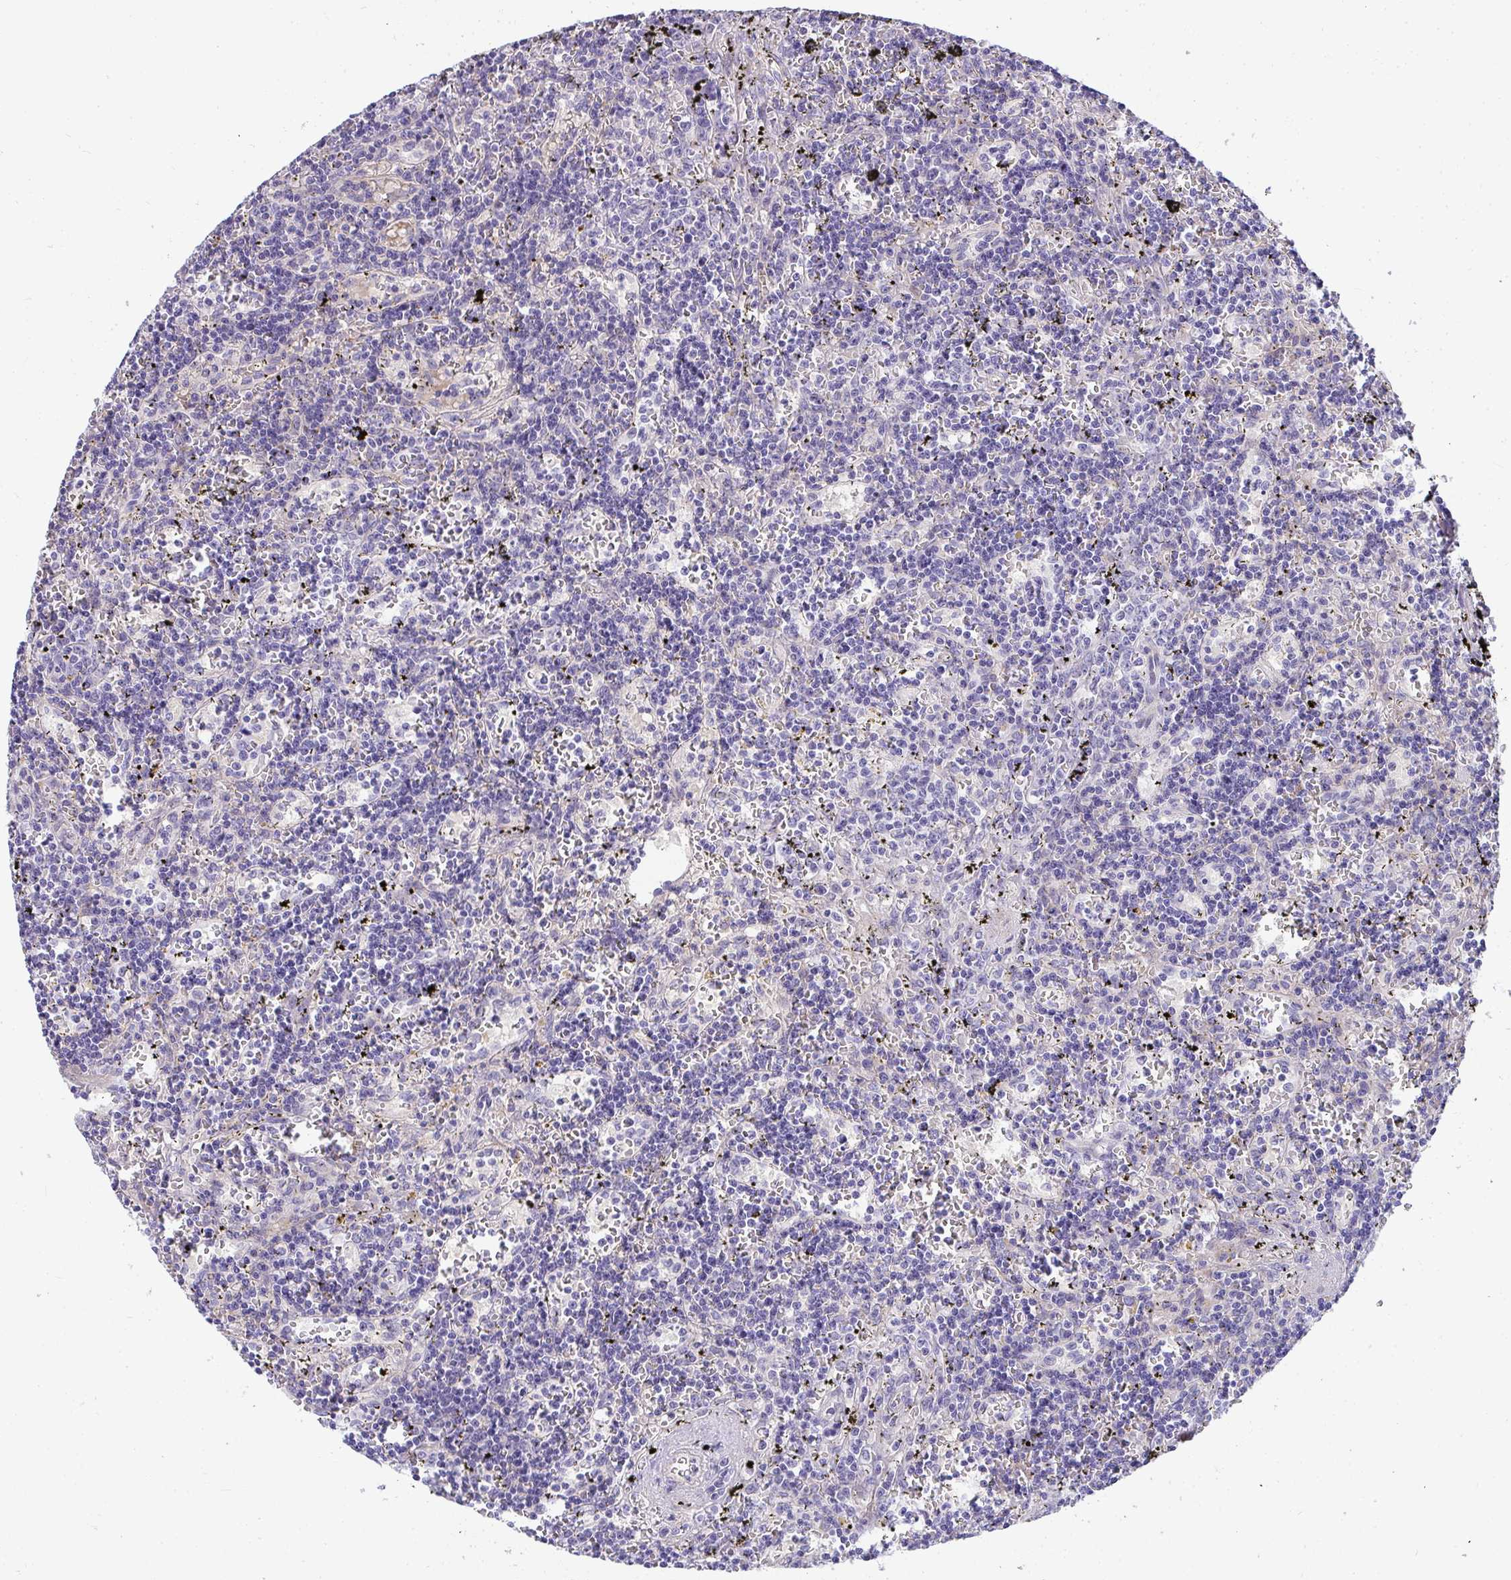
{"staining": {"intensity": "negative", "quantity": "none", "location": "none"}, "tissue": "lymphoma", "cell_type": "Tumor cells", "image_type": "cancer", "snomed": [{"axis": "morphology", "description": "Malignant lymphoma, non-Hodgkin's type, Low grade"}, {"axis": "topography", "description": "Spleen"}], "caption": "Micrograph shows no significant protein positivity in tumor cells of low-grade malignant lymphoma, non-Hodgkin's type.", "gene": "AK5", "patient": {"sex": "male", "age": 60}}